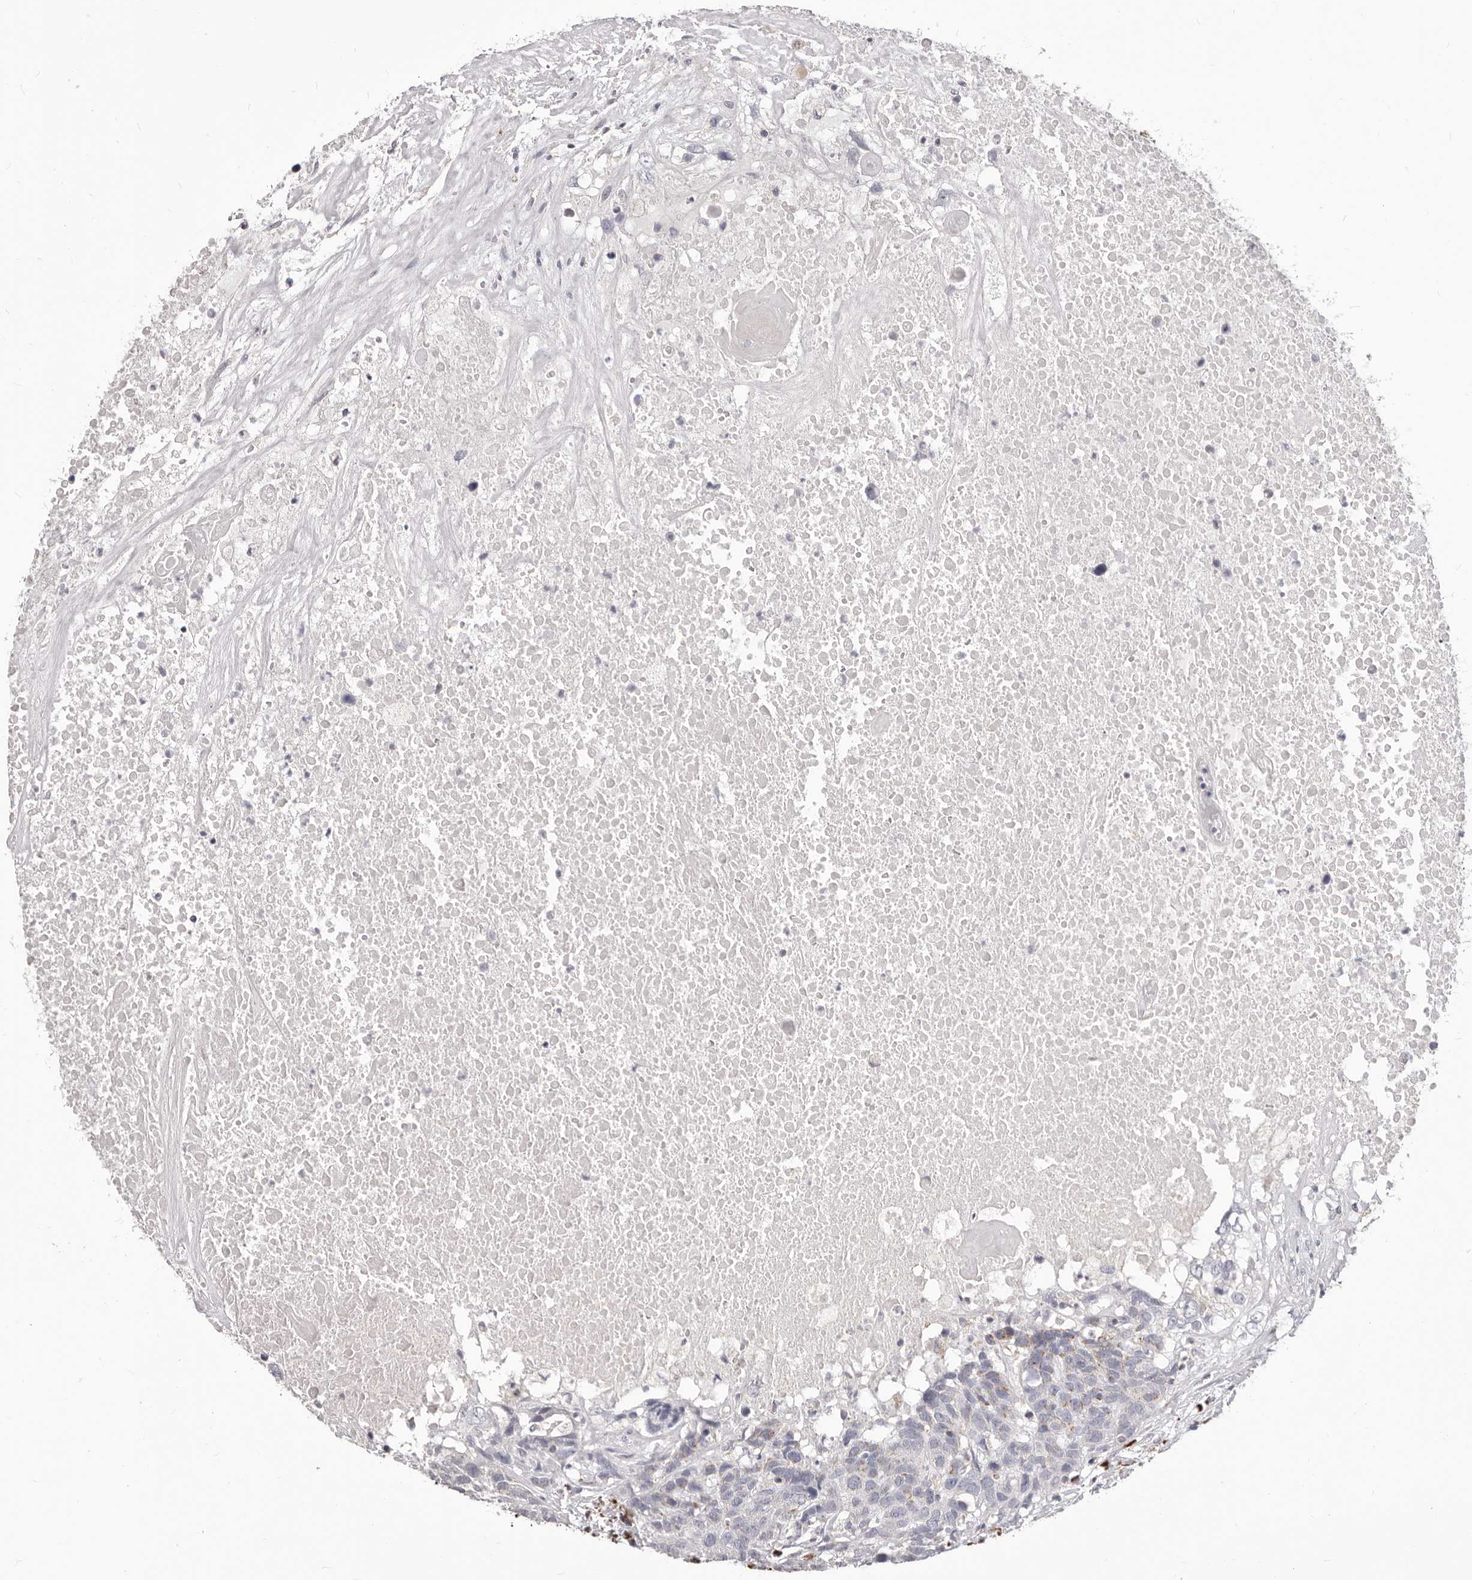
{"staining": {"intensity": "negative", "quantity": "none", "location": "none"}, "tissue": "head and neck cancer", "cell_type": "Tumor cells", "image_type": "cancer", "snomed": [{"axis": "morphology", "description": "Squamous cell carcinoma, NOS"}, {"axis": "topography", "description": "Head-Neck"}], "caption": "IHC histopathology image of neoplastic tissue: human head and neck squamous cell carcinoma stained with DAB (3,3'-diaminobenzidine) reveals no significant protein positivity in tumor cells. (DAB (3,3'-diaminobenzidine) immunohistochemistry (IHC) visualized using brightfield microscopy, high magnification).", "gene": "PRMT2", "patient": {"sex": "male", "age": 66}}